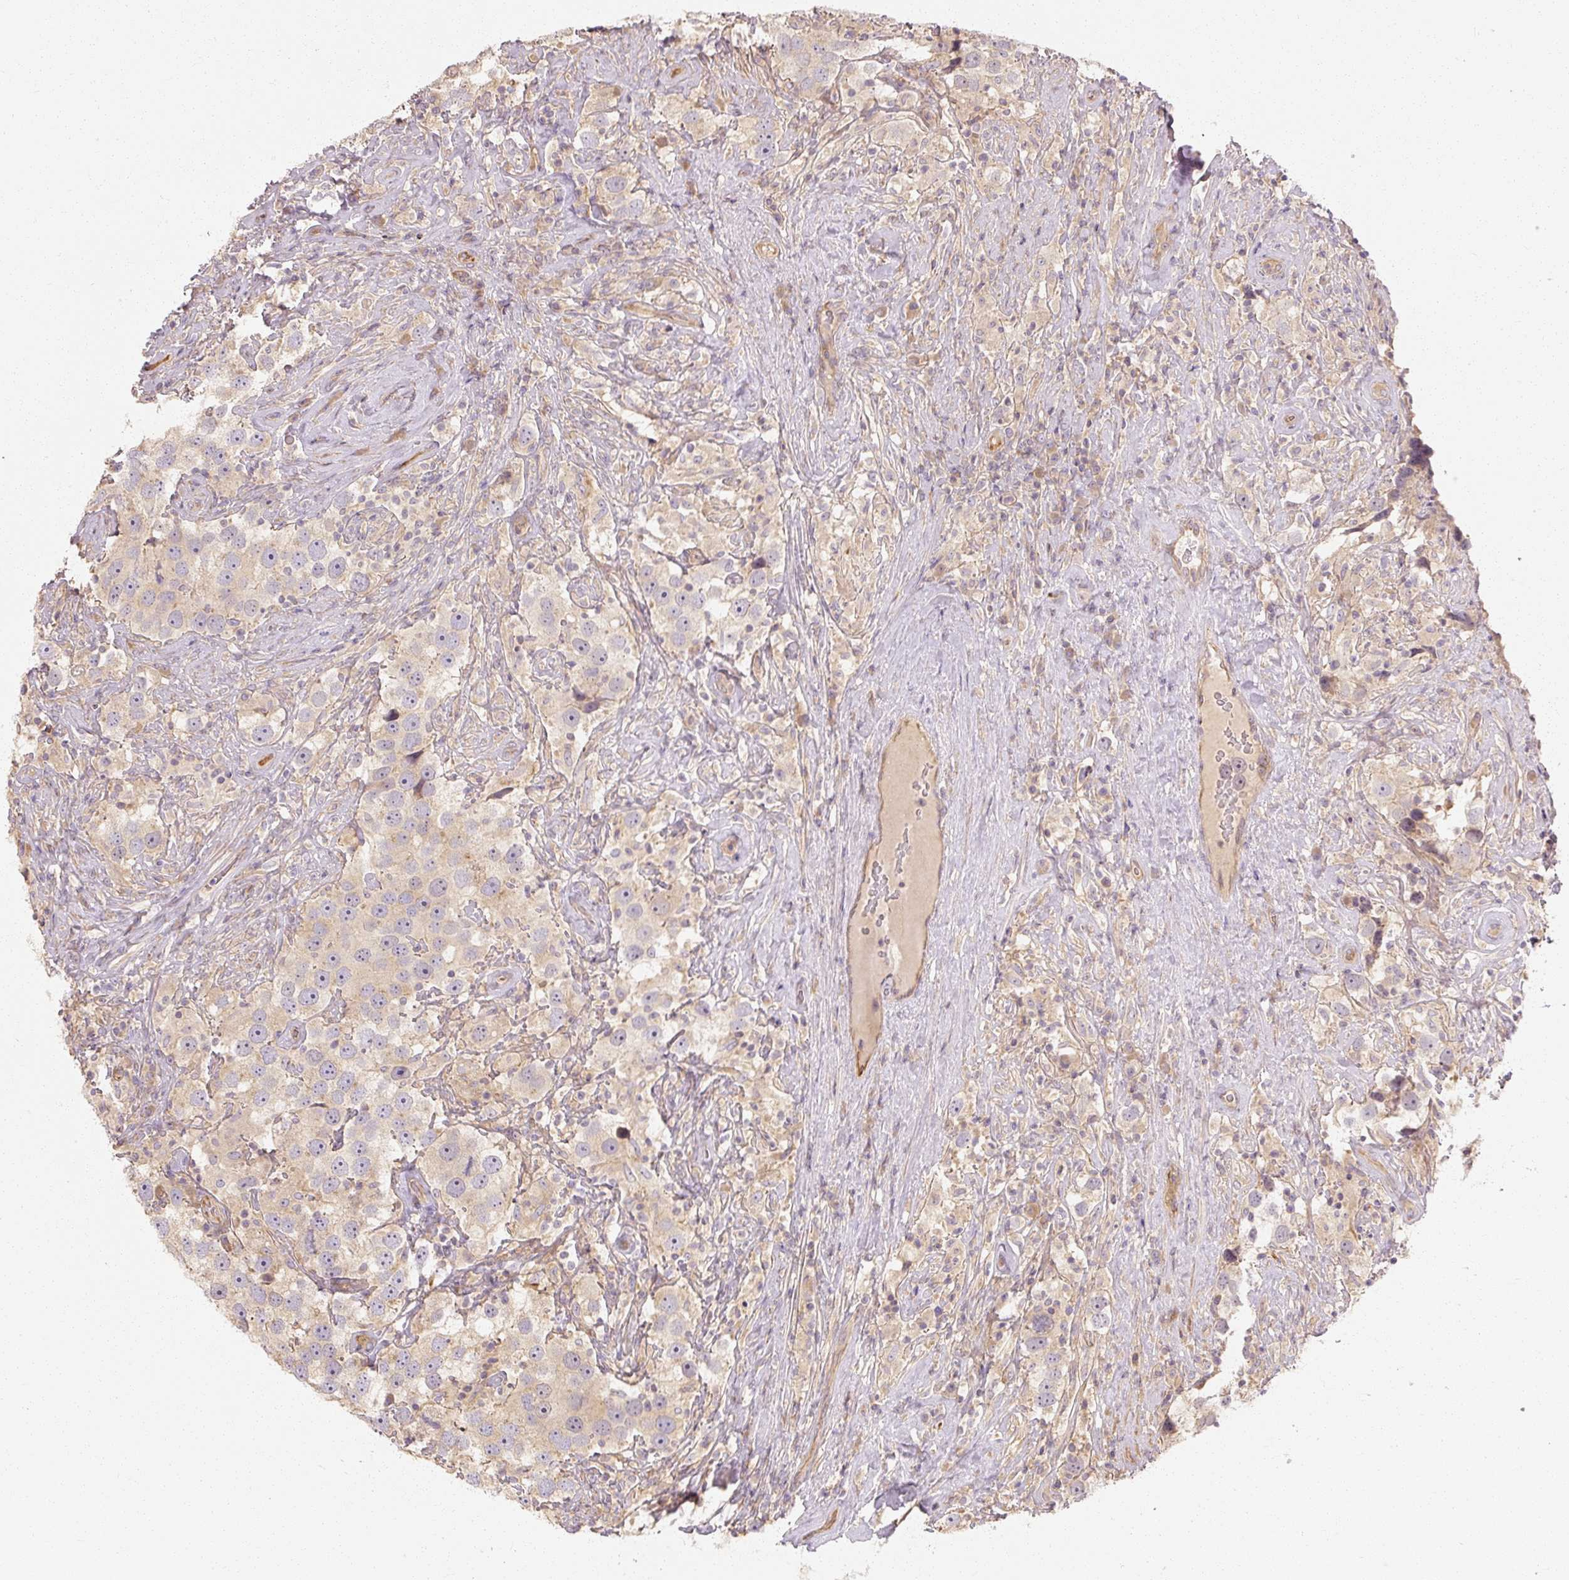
{"staining": {"intensity": "weak", "quantity": "<25%", "location": "cytoplasmic/membranous"}, "tissue": "testis cancer", "cell_type": "Tumor cells", "image_type": "cancer", "snomed": [{"axis": "morphology", "description": "Seminoma, NOS"}, {"axis": "topography", "description": "Testis"}], "caption": "Immunohistochemistry (IHC) of human testis seminoma exhibits no staining in tumor cells.", "gene": "RB1CC1", "patient": {"sex": "male", "age": 49}}